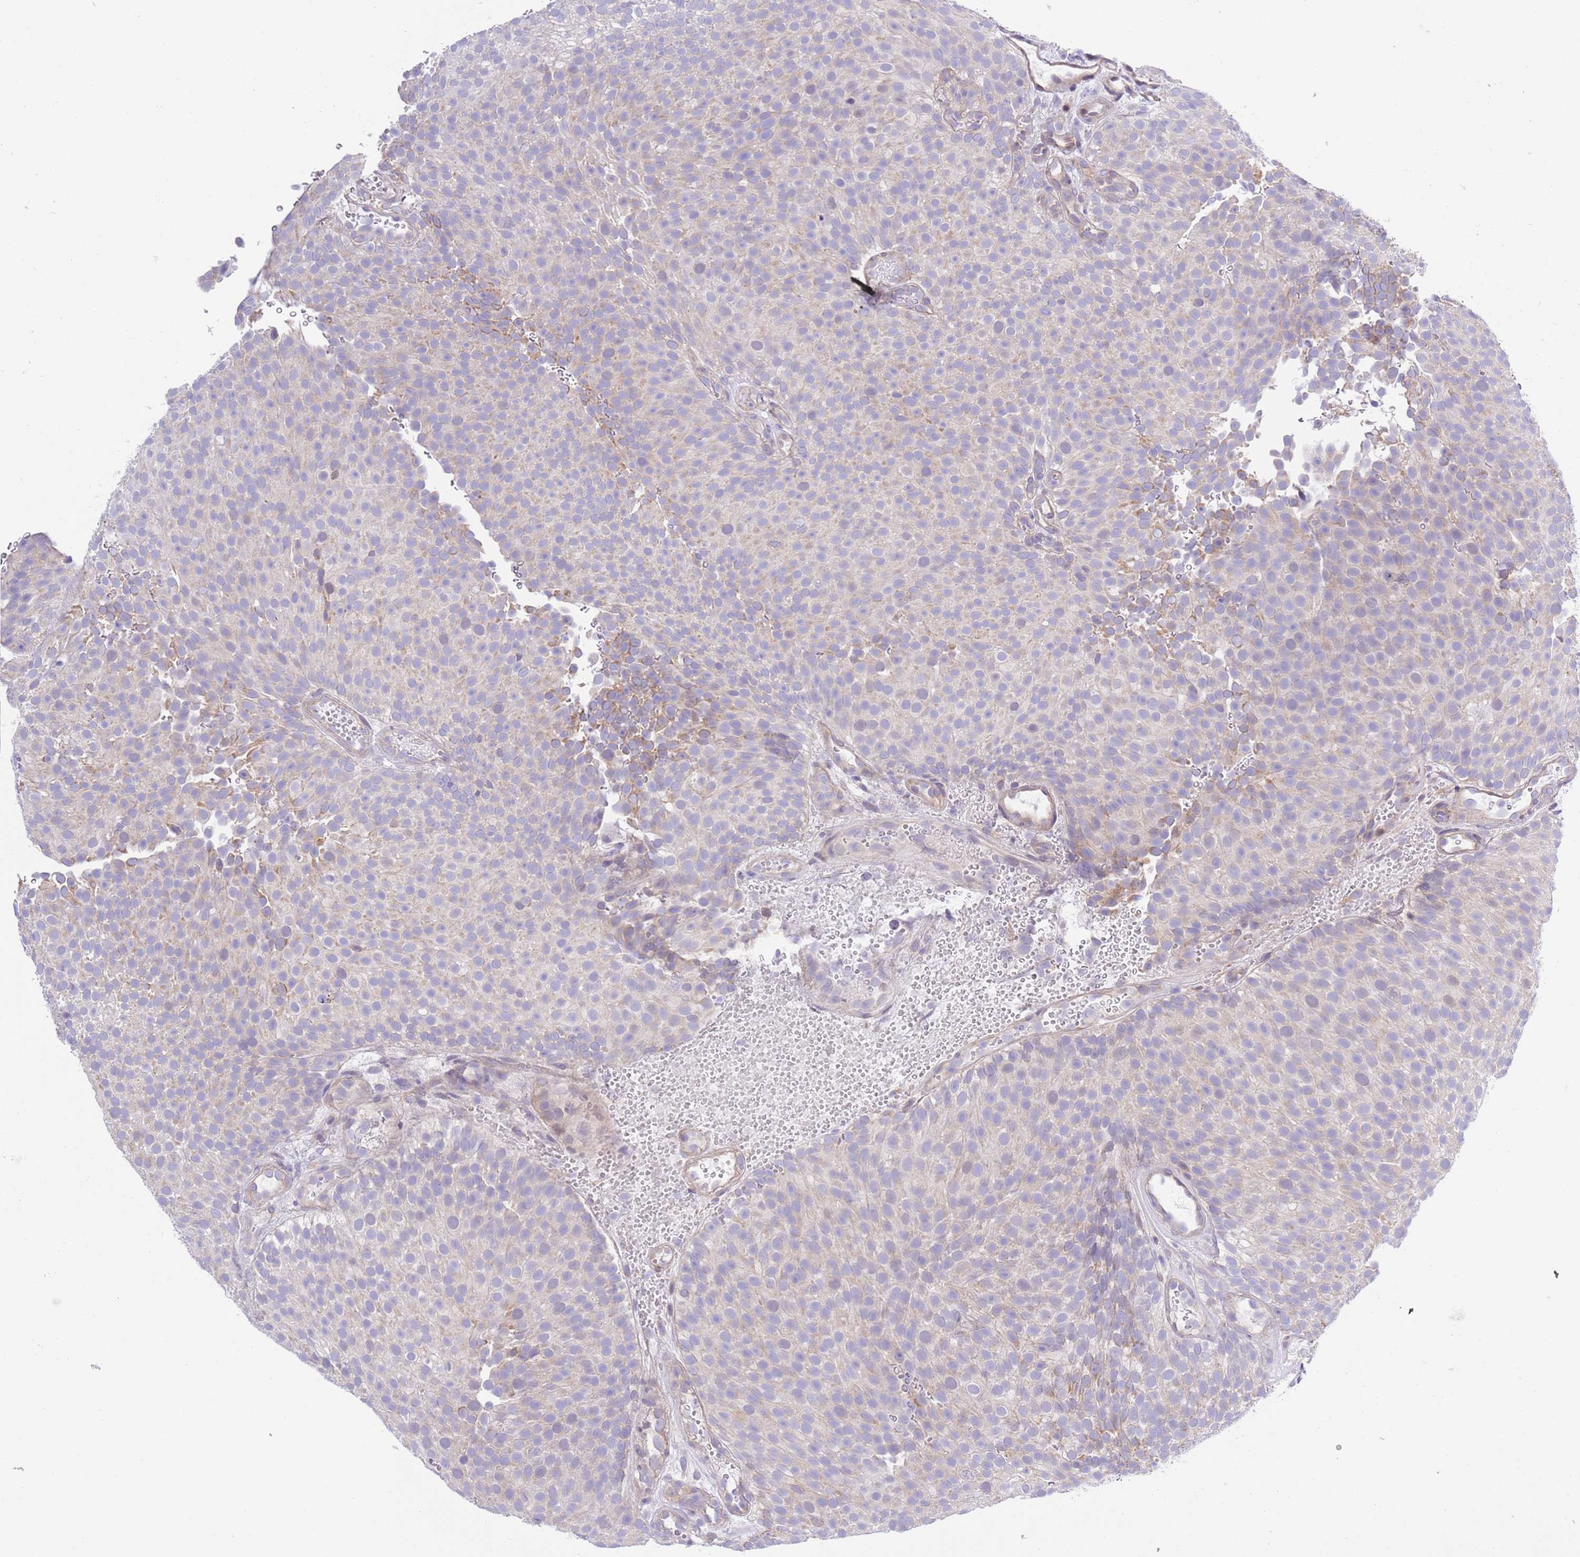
{"staining": {"intensity": "negative", "quantity": "none", "location": "none"}, "tissue": "urothelial cancer", "cell_type": "Tumor cells", "image_type": "cancer", "snomed": [{"axis": "morphology", "description": "Urothelial carcinoma, Low grade"}, {"axis": "topography", "description": "Urinary bladder"}], "caption": "IHC image of human urothelial cancer stained for a protein (brown), which shows no positivity in tumor cells.", "gene": "NET1", "patient": {"sex": "male", "age": 78}}